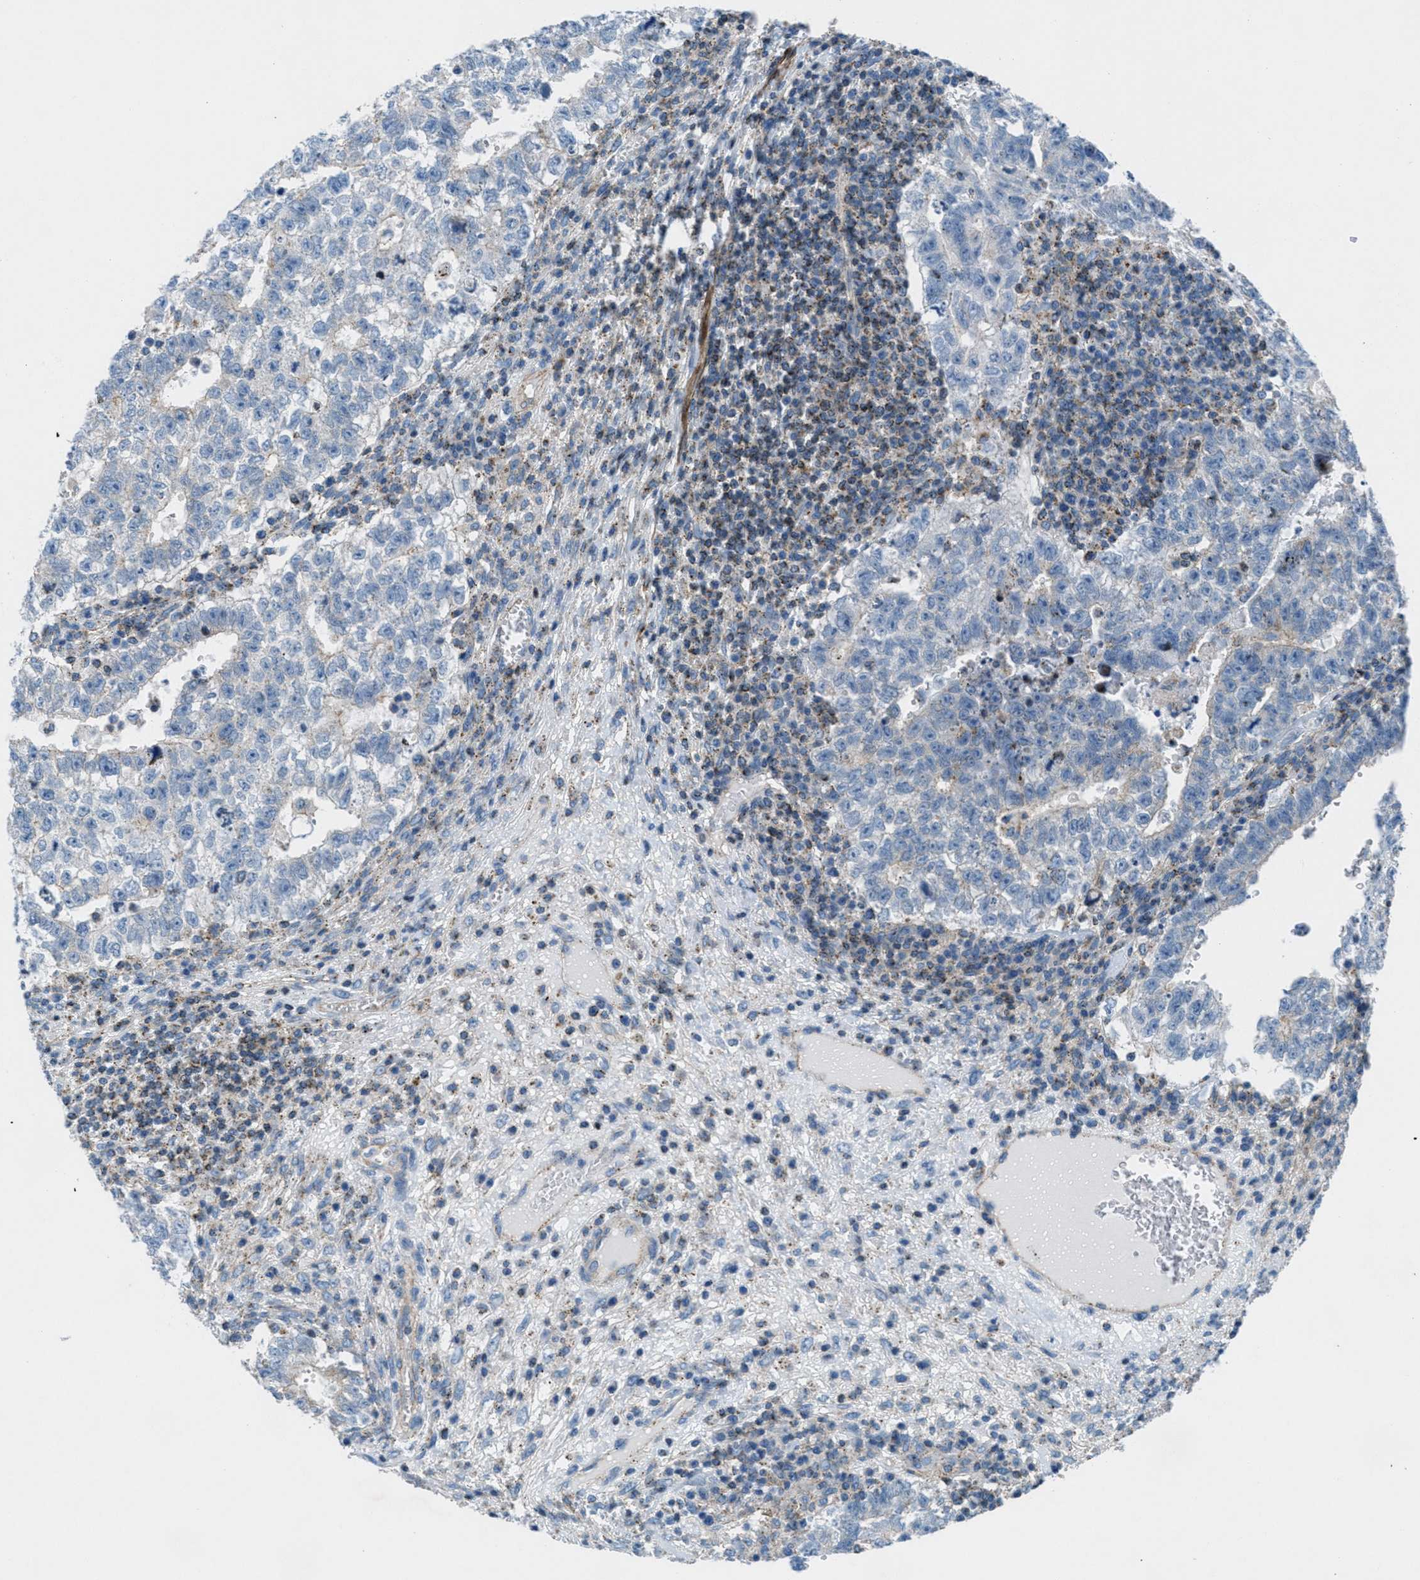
{"staining": {"intensity": "negative", "quantity": "none", "location": "none"}, "tissue": "testis cancer", "cell_type": "Tumor cells", "image_type": "cancer", "snomed": [{"axis": "morphology", "description": "Seminoma, NOS"}, {"axis": "morphology", "description": "Carcinoma, Embryonal, NOS"}, {"axis": "topography", "description": "Testis"}], "caption": "The image displays no significant staining in tumor cells of testis cancer. Nuclei are stained in blue.", "gene": "MFSD13A", "patient": {"sex": "male", "age": 38}}